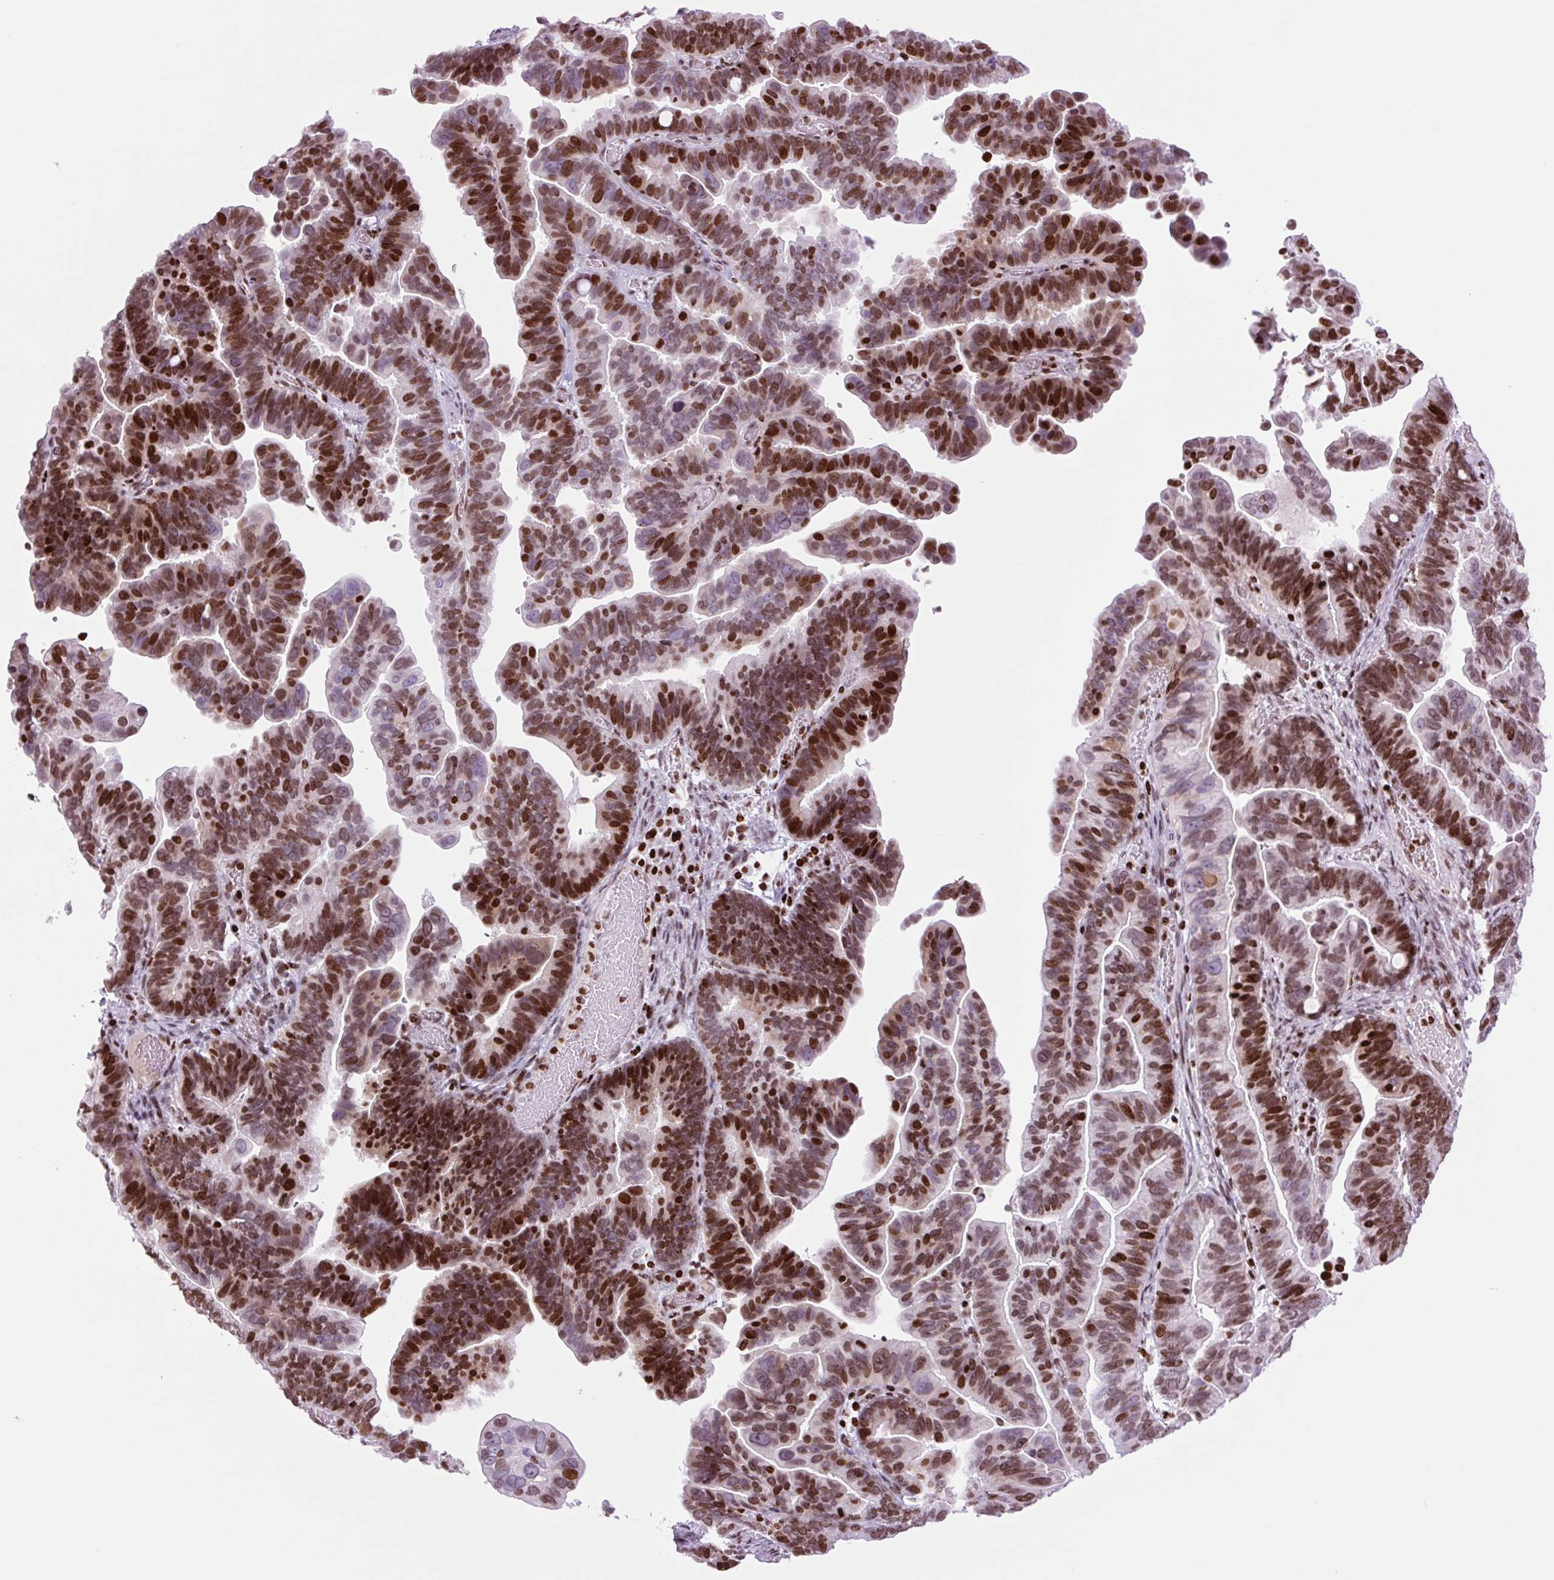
{"staining": {"intensity": "strong", "quantity": ">75%", "location": "nuclear"}, "tissue": "ovarian cancer", "cell_type": "Tumor cells", "image_type": "cancer", "snomed": [{"axis": "morphology", "description": "Cystadenocarcinoma, serous, NOS"}, {"axis": "topography", "description": "Ovary"}], "caption": "The histopathology image demonstrates a brown stain indicating the presence of a protein in the nuclear of tumor cells in ovarian cancer. (DAB IHC, brown staining for protein, blue staining for nuclei).", "gene": "H1-3", "patient": {"sex": "female", "age": 56}}